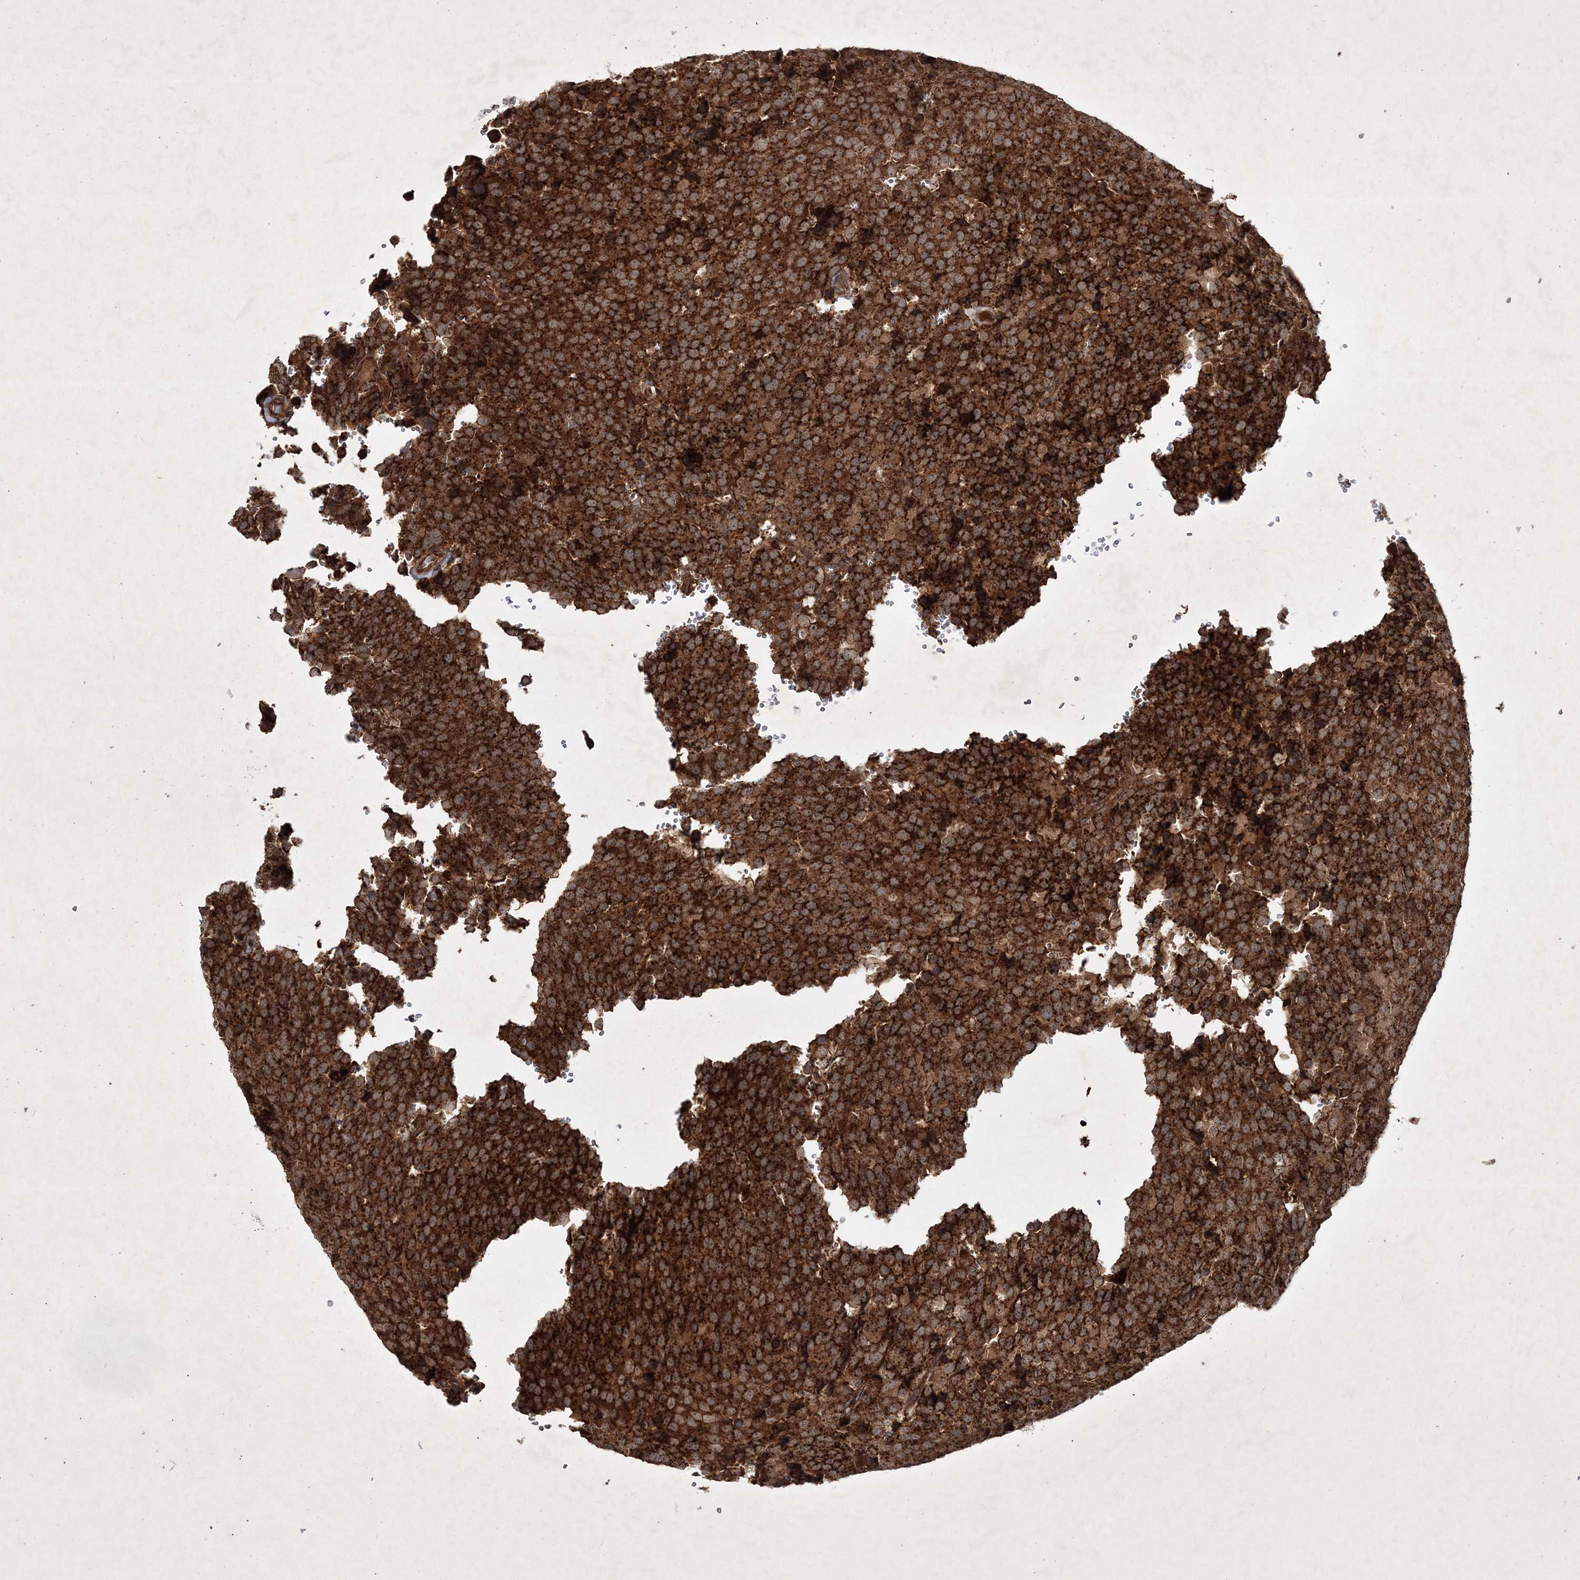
{"staining": {"intensity": "strong", "quantity": ">75%", "location": "cytoplasmic/membranous"}, "tissue": "testis cancer", "cell_type": "Tumor cells", "image_type": "cancer", "snomed": [{"axis": "morphology", "description": "Seminoma, NOS"}, {"axis": "topography", "description": "Testis"}], "caption": "Tumor cells exhibit high levels of strong cytoplasmic/membranous expression in approximately >75% of cells in human testis cancer (seminoma). (DAB (3,3'-diaminobenzidine) IHC, brown staining for protein, blue staining for nuclei).", "gene": "DNAJC13", "patient": {"sex": "male", "age": 71}}